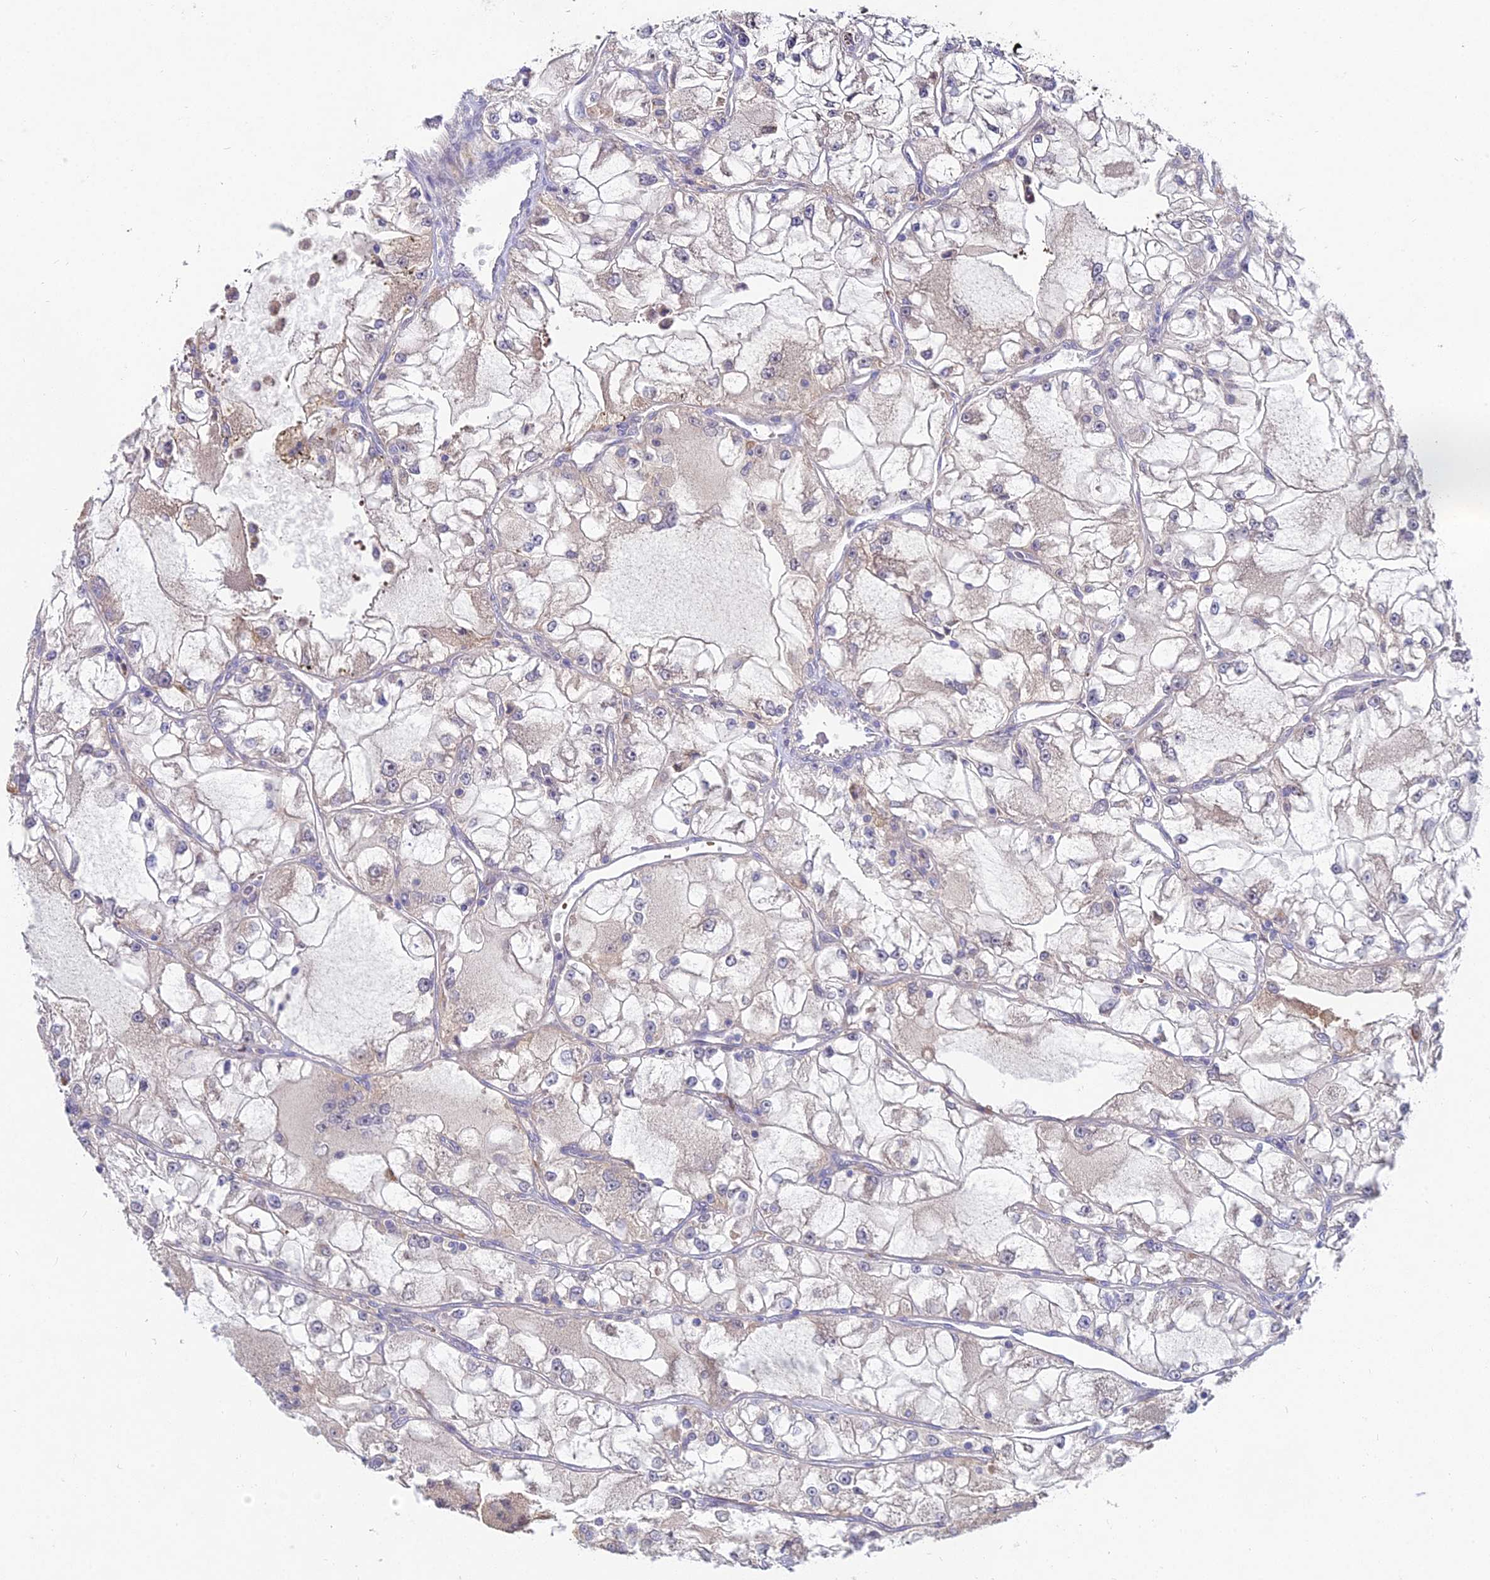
{"staining": {"intensity": "weak", "quantity": "<25%", "location": "cytoplasmic/membranous"}, "tissue": "renal cancer", "cell_type": "Tumor cells", "image_type": "cancer", "snomed": [{"axis": "morphology", "description": "Adenocarcinoma, NOS"}, {"axis": "topography", "description": "Kidney"}], "caption": "There is no significant staining in tumor cells of renal cancer (adenocarcinoma).", "gene": "WDR43", "patient": {"sex": "female", "age": 72}}